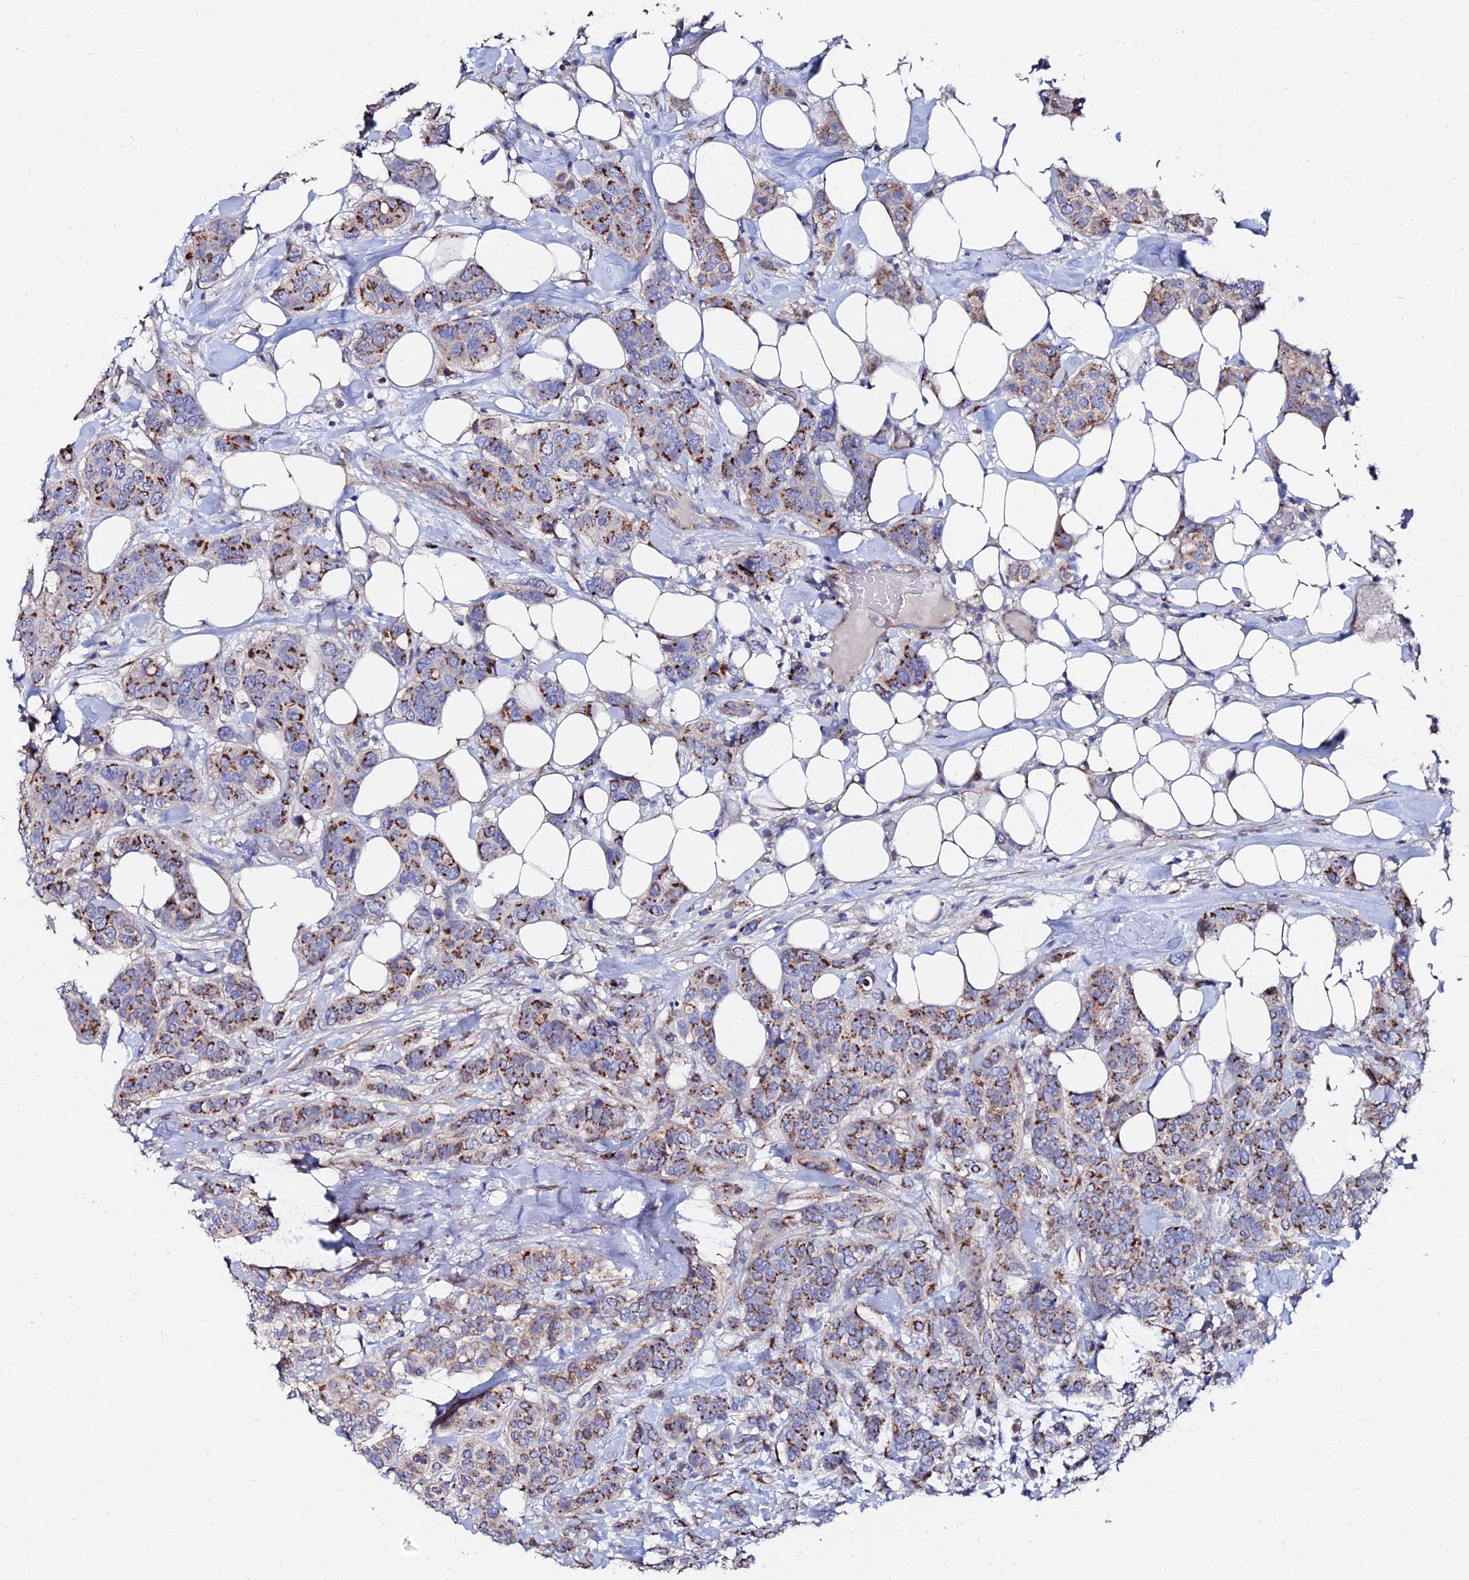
{"staining": {"intensity": "moderate", "quantity": "25%-75%", "location": "cytoplasmic/membranous"}, "tissue": "breast cancer", "cell_type": "Tumor cells", "image_type": "cancer", "snomed": [{"axis": "morphology", "description": "Lobular carcinoma"}, {"axis": "topography", "description": "Breast"}], "caption": "Immunohistochemistry (DAB (3,3'-diaminobenzidine)) staining of breast cancer reveals moderate cytoplasmic/membranous protein positivity in approximately 25%-75% of tumor cells.", "gene": "BORCS8", "patient": {"sex": "female", "age": 51}}